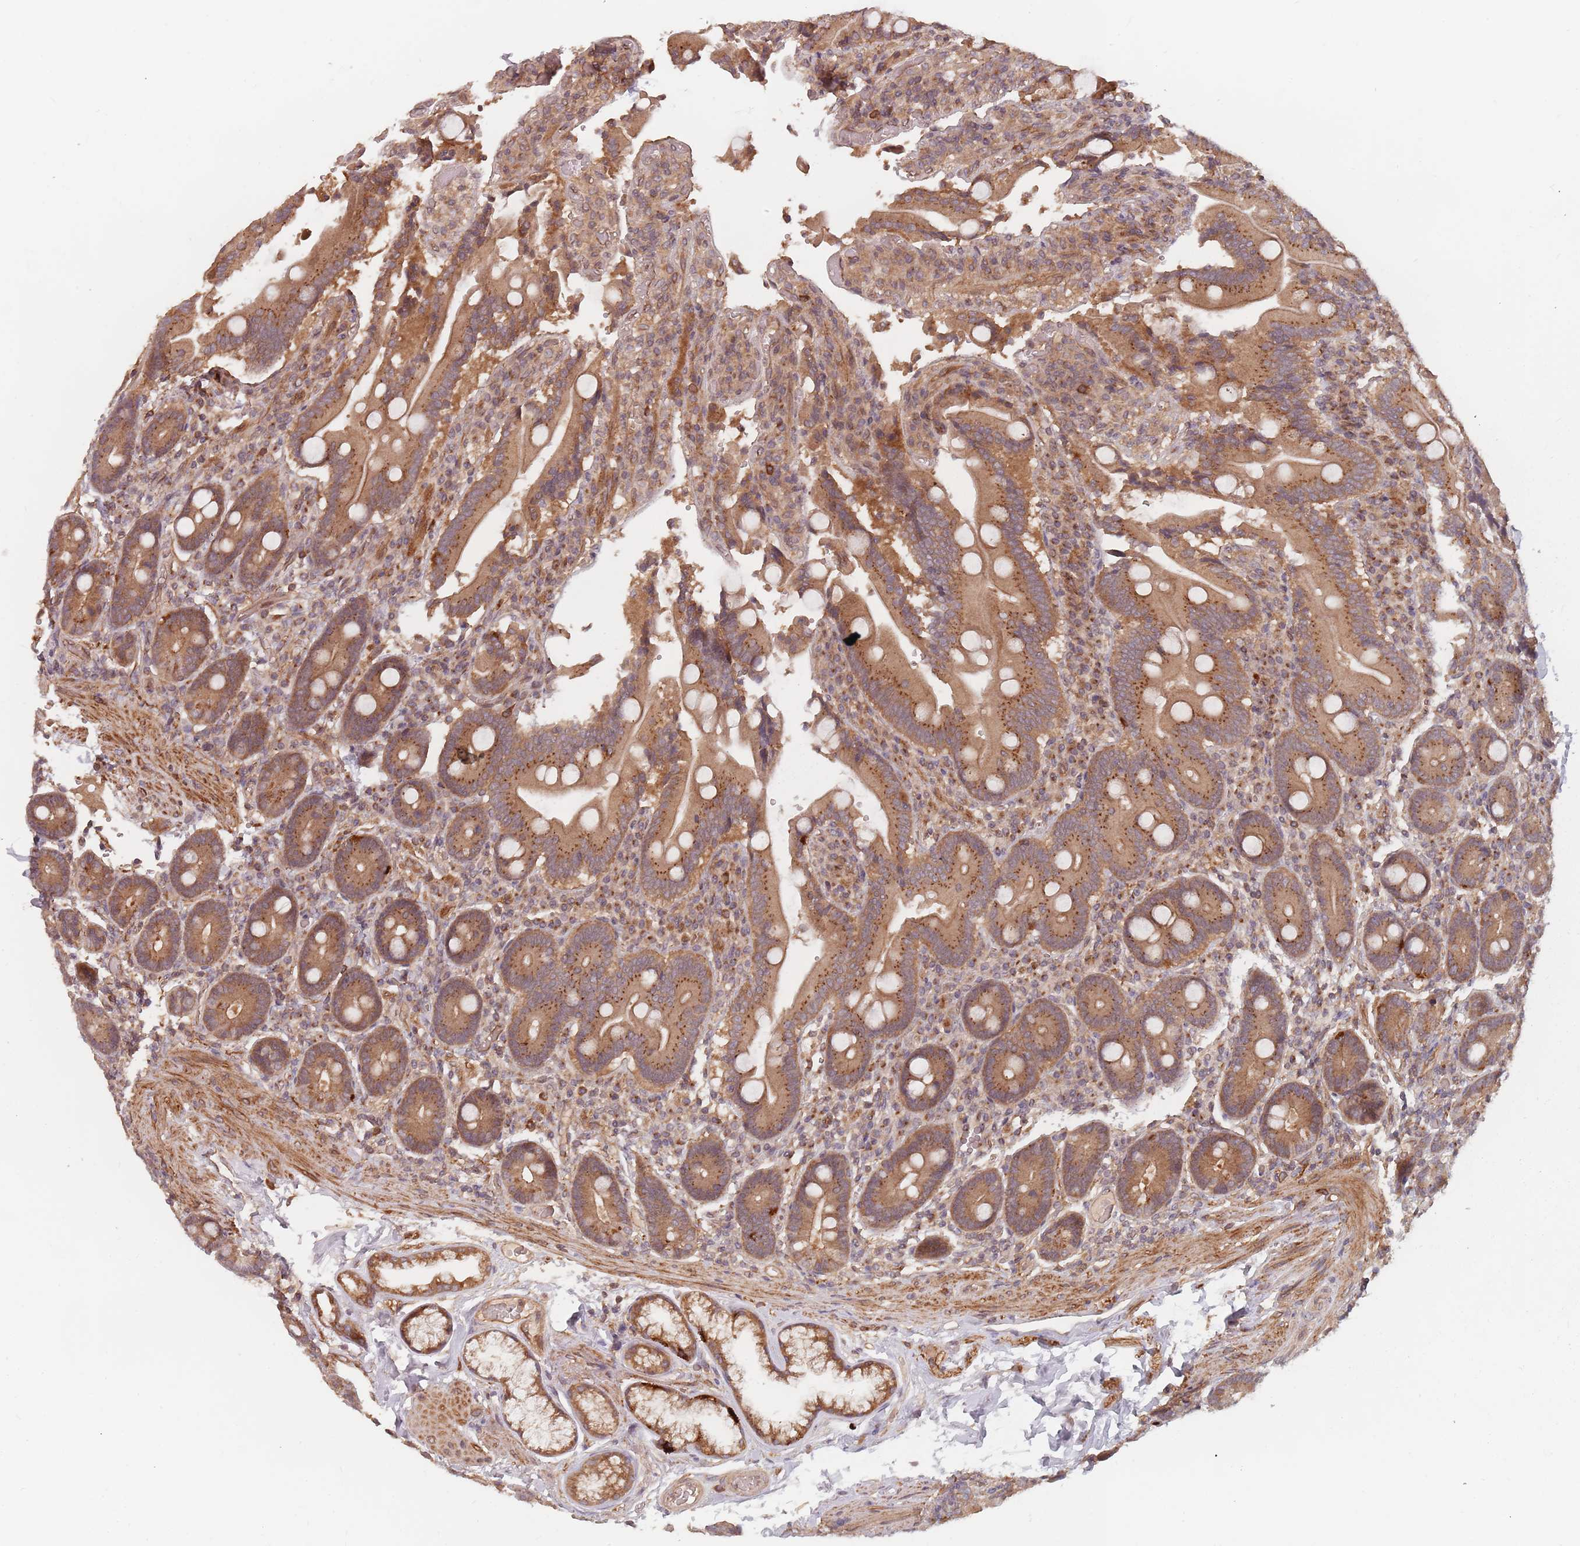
{"staining": {"intensity": "strong", "quantity": ">75%", "location": "cytoplasmic/membranous"}, "tissue": "duodenum", "cell_type": "Glandular cells", "image_type": "normal", "snomed": [{"axis": "morphology", "description": "Normal tissue, NOS"}, {"axis": "topography", "description": "Duodenum"}], "caption": "Brown immunohistochemical staining in benign duodenum reveals strong cytoplasmic/membranous positivity in about >75% of glandular cells.", "gene": "C3orf14", "patient": {"sex": "female", "age": 62}}